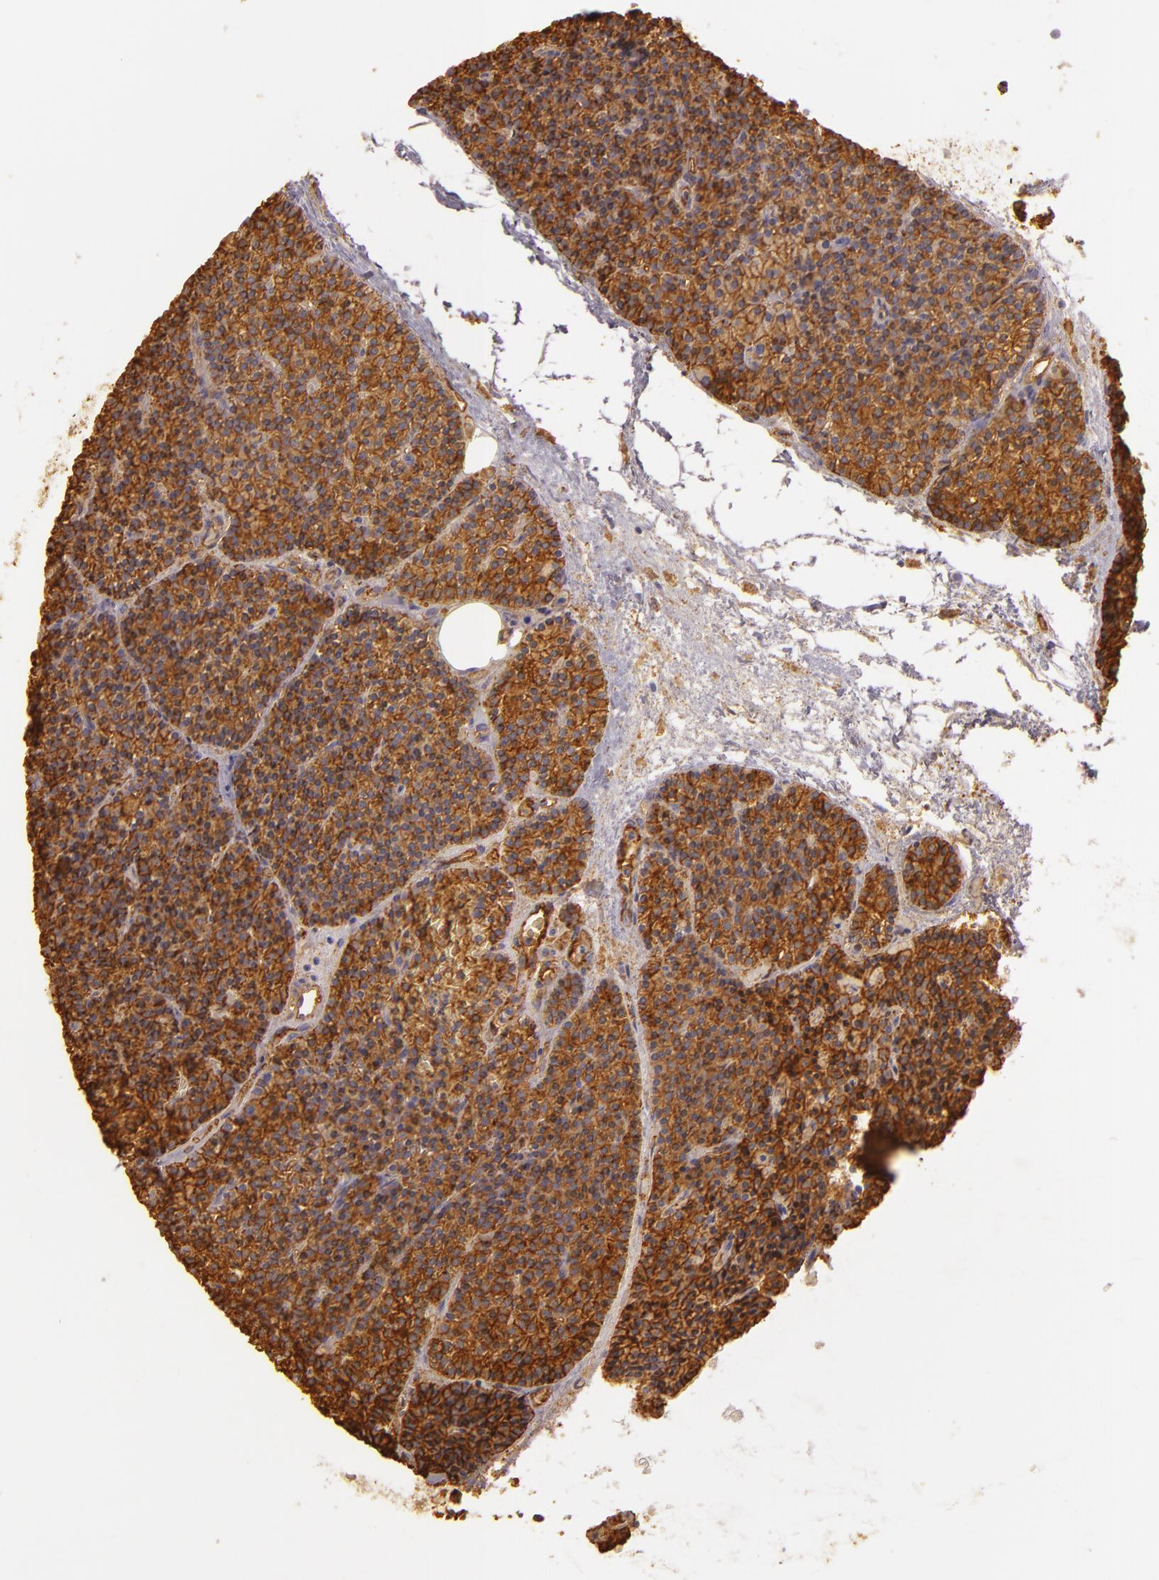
{"staining": {"intensity": "moderate", "quantity": ">75%", "location": "cytoplasmic/membranous"}, "tissue": "parathyroid gland", "cell_type": "Glandular cells", "image_type": "normal", "snomed": [{"axis": "morphology", "description": "Normal tissue, NOS"}, {"axis": "topography", "description": "Parathyroid gland"}], "caption": "Protein staining by immunohistochemistry (IHC) exhibits moderate cytoplasmic/membranous expression in about >75% of glandular cells in normal parathyroid gland.", "gene": "CD59", "patient": {"sex": "male", "age": 57}}